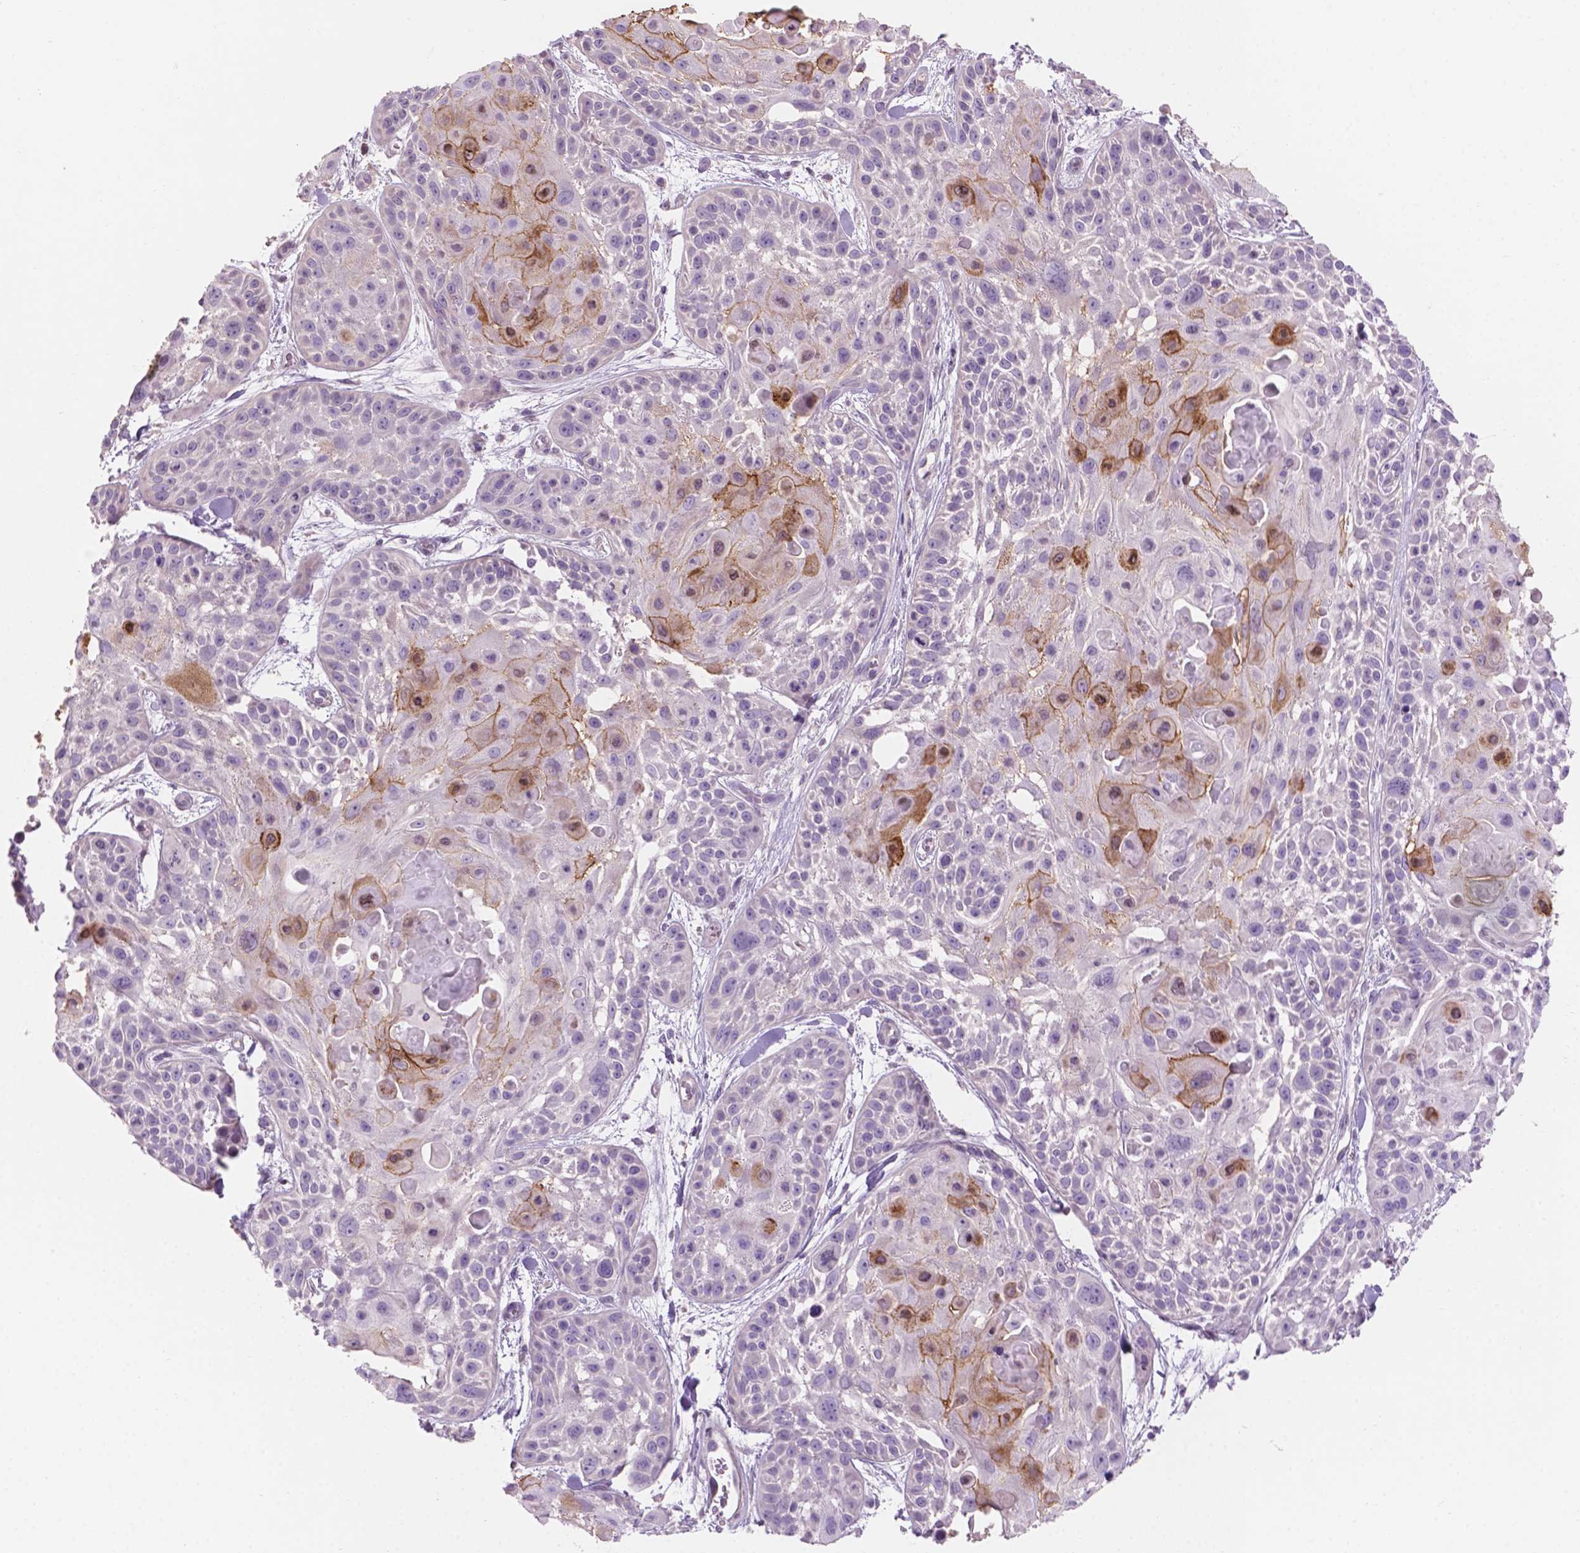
{"staining": {"intensity": "moderate", "quantity": "<25%", "location": "cytoplasmic/membranous"}, "tissue": "skin cancer", "cell_type": "Tumor cells", "image_type": "cancer", "snomed": [{"axis": "morphology", "description": "Squamous cell carcinoma, NOS"}, {"axis": "topography", "description": "Skin"}, {"axis": "topography", "description": "Anal"}], "caption": "Immunohistochemistry (DAB (3,3'-diaminobenzidine)) staining of human skin cancer reveals moderate cytoplasmic/membranous protein expression in approximately <25% of tumor cells.", "gene": "SBSN", "patient": {"sex": "female", "age": 75}}